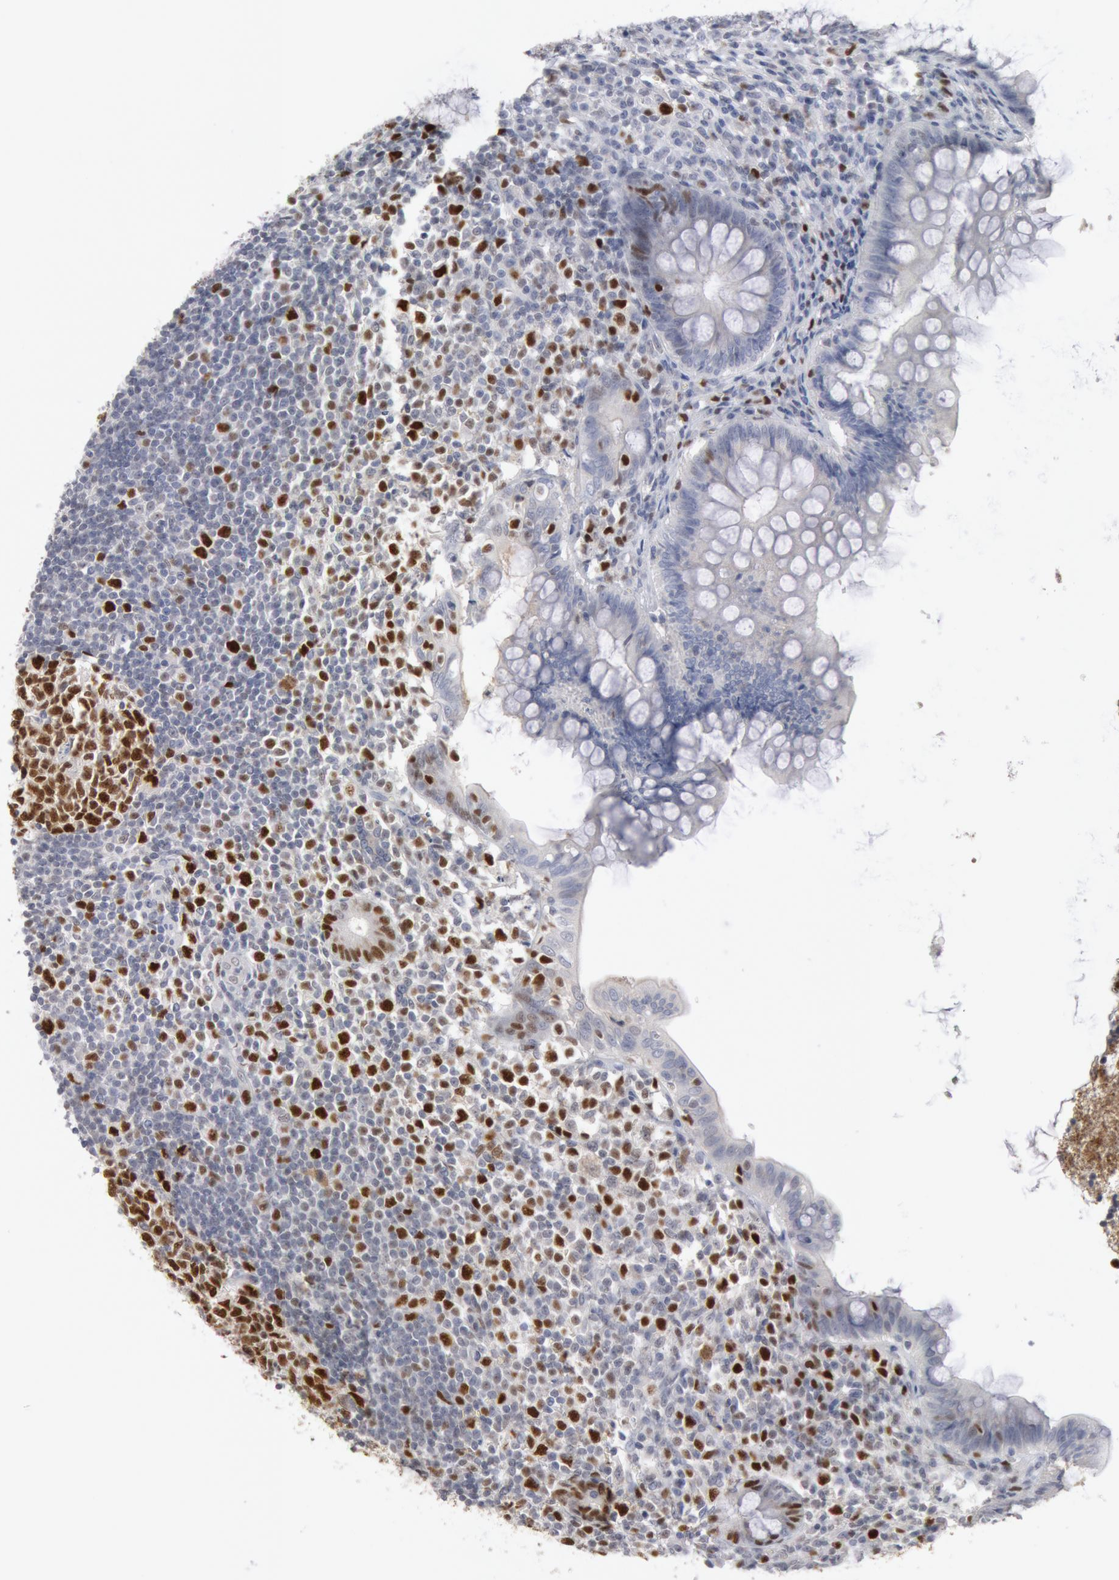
{"staining": {"intensity": "strong", "quantity": ">75%", "location": "nuclear"}, "tissue": "appendix", "cell_type": "Glandular cells", "image_type": "normal", "snomed": [{"axis": "morphology", "description": "Normal tissue, NOS"}, {"axis": "topography", "description": "Appendix"}], "caption": "The immunohistochemical stain highlights strong nuclear staining in glandular cells of benign appendix.", "gene": "WDHD1", "patient": {"sex": "female", "age": 66}}